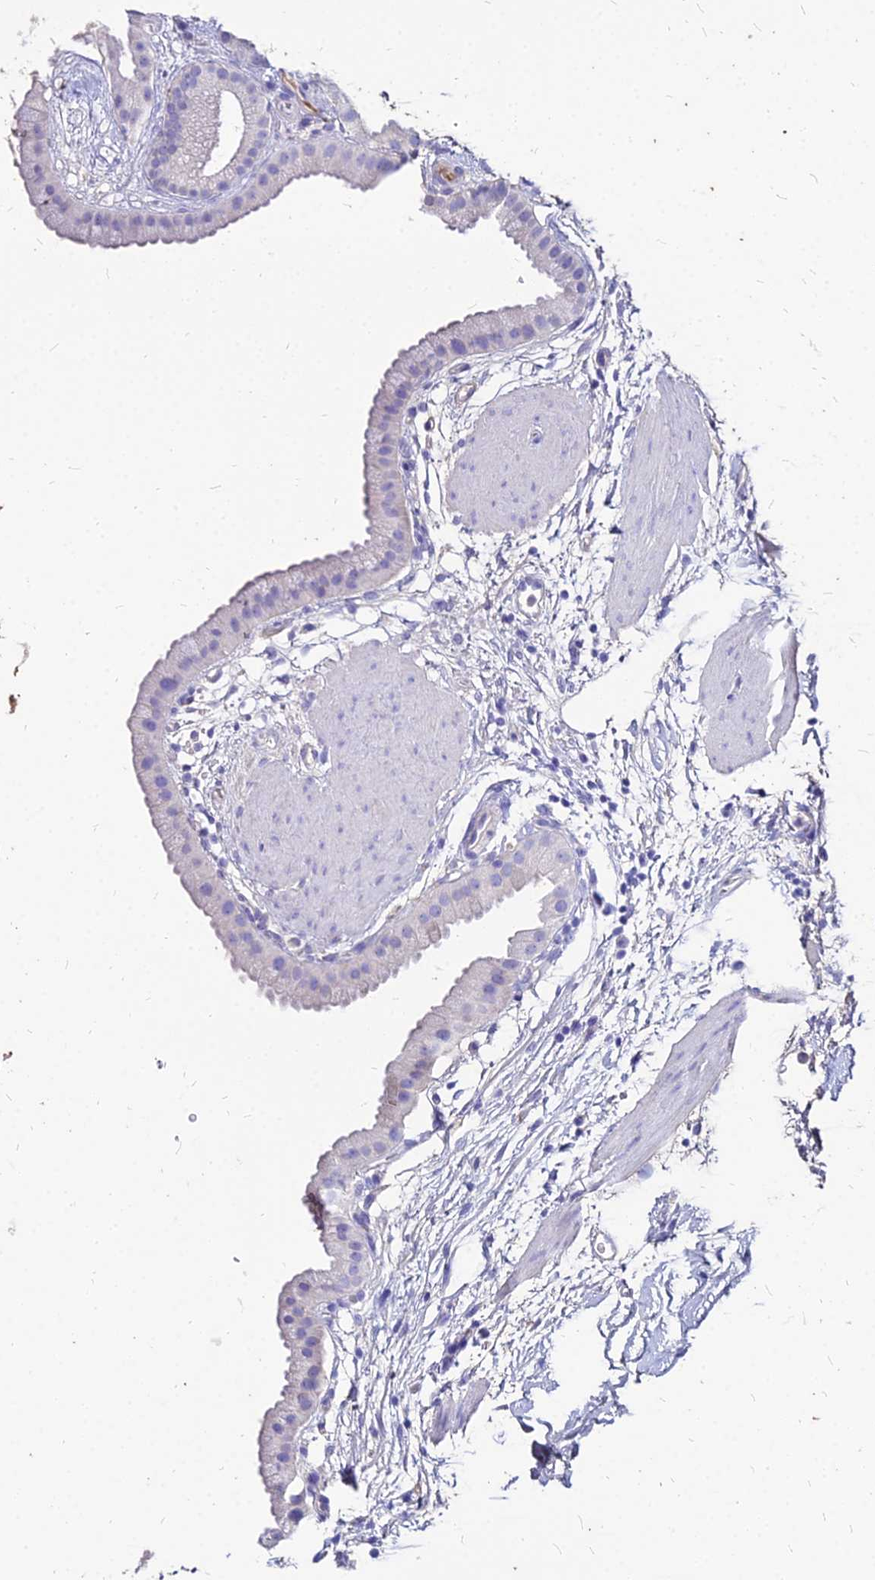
{"staining": {"intensity": "negative", "quantity": "none", "location": "none"}, "tissue": "gallbladder", "cell_type": "Glandular cells", "image_type": "normal", "snomed": [{"axis": "morphology", "description": "Normal tissue, NOS"}, {"axis": "topography", "description": "Gallbladder"}], "caption": "This is an IHC photomicrograph of normal human gallbladder. There is no staining in glandular cells.", "gene": "NME5", "patient": {"sex": "female", "age": 64}}